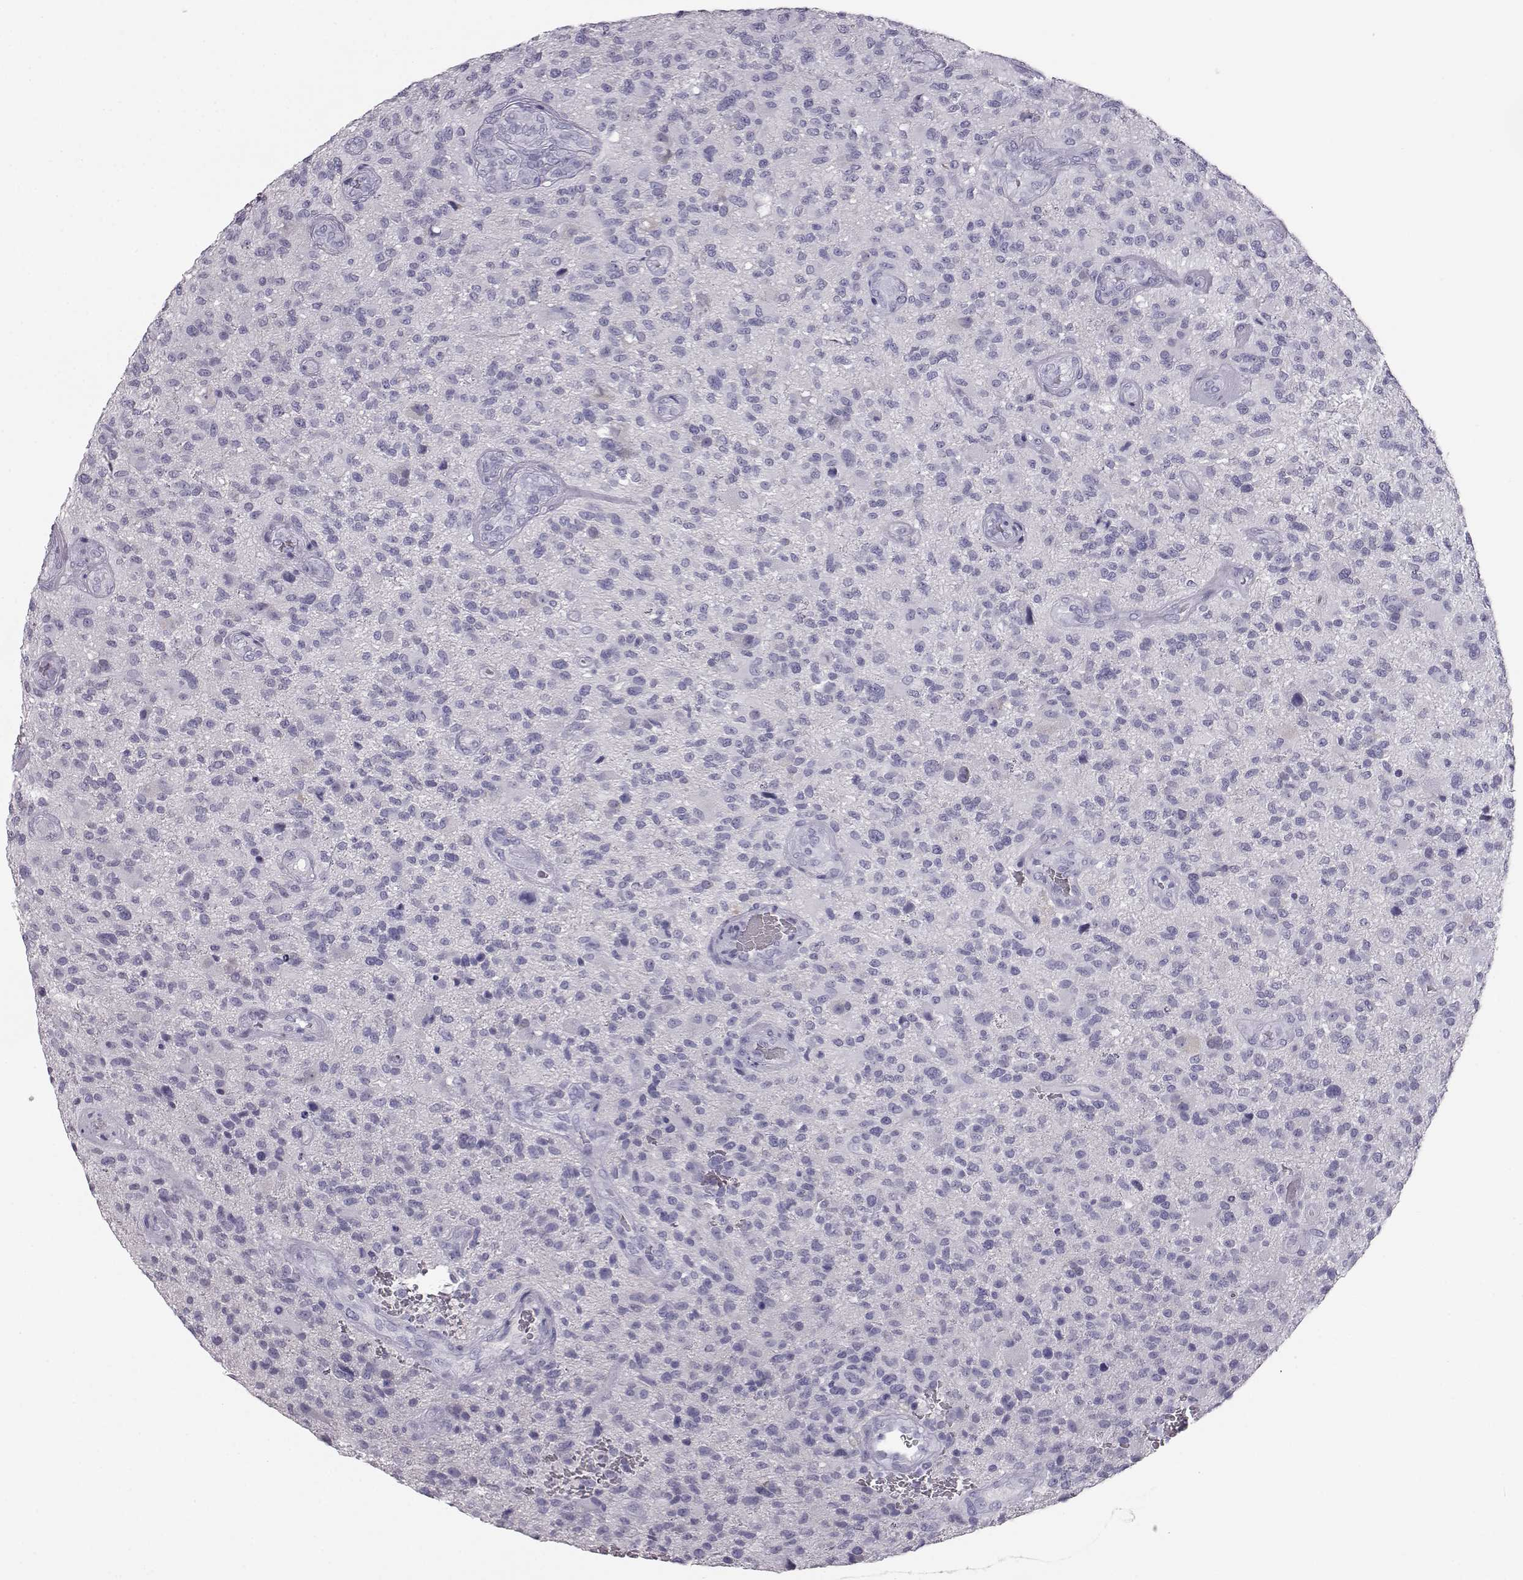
{"staining": {"intensity": "negative", "quantity": "none", "location": "none"}, "tissue": "glioma", "cell_type": "Tumor cells", "image_type": "cancer", "snomed": [{"axis": "morphology", "description": "Glioma, malignant, High grade"}, {"axis": "topography", "description": "Brain"}], "caption": "Tumor cells are negative for protein expression in human glioma. (Brightfield microscopy of DAB IHC at high magnification).", "gene": "ITLN2", "patient": {"sex": "male", "age": 47}}